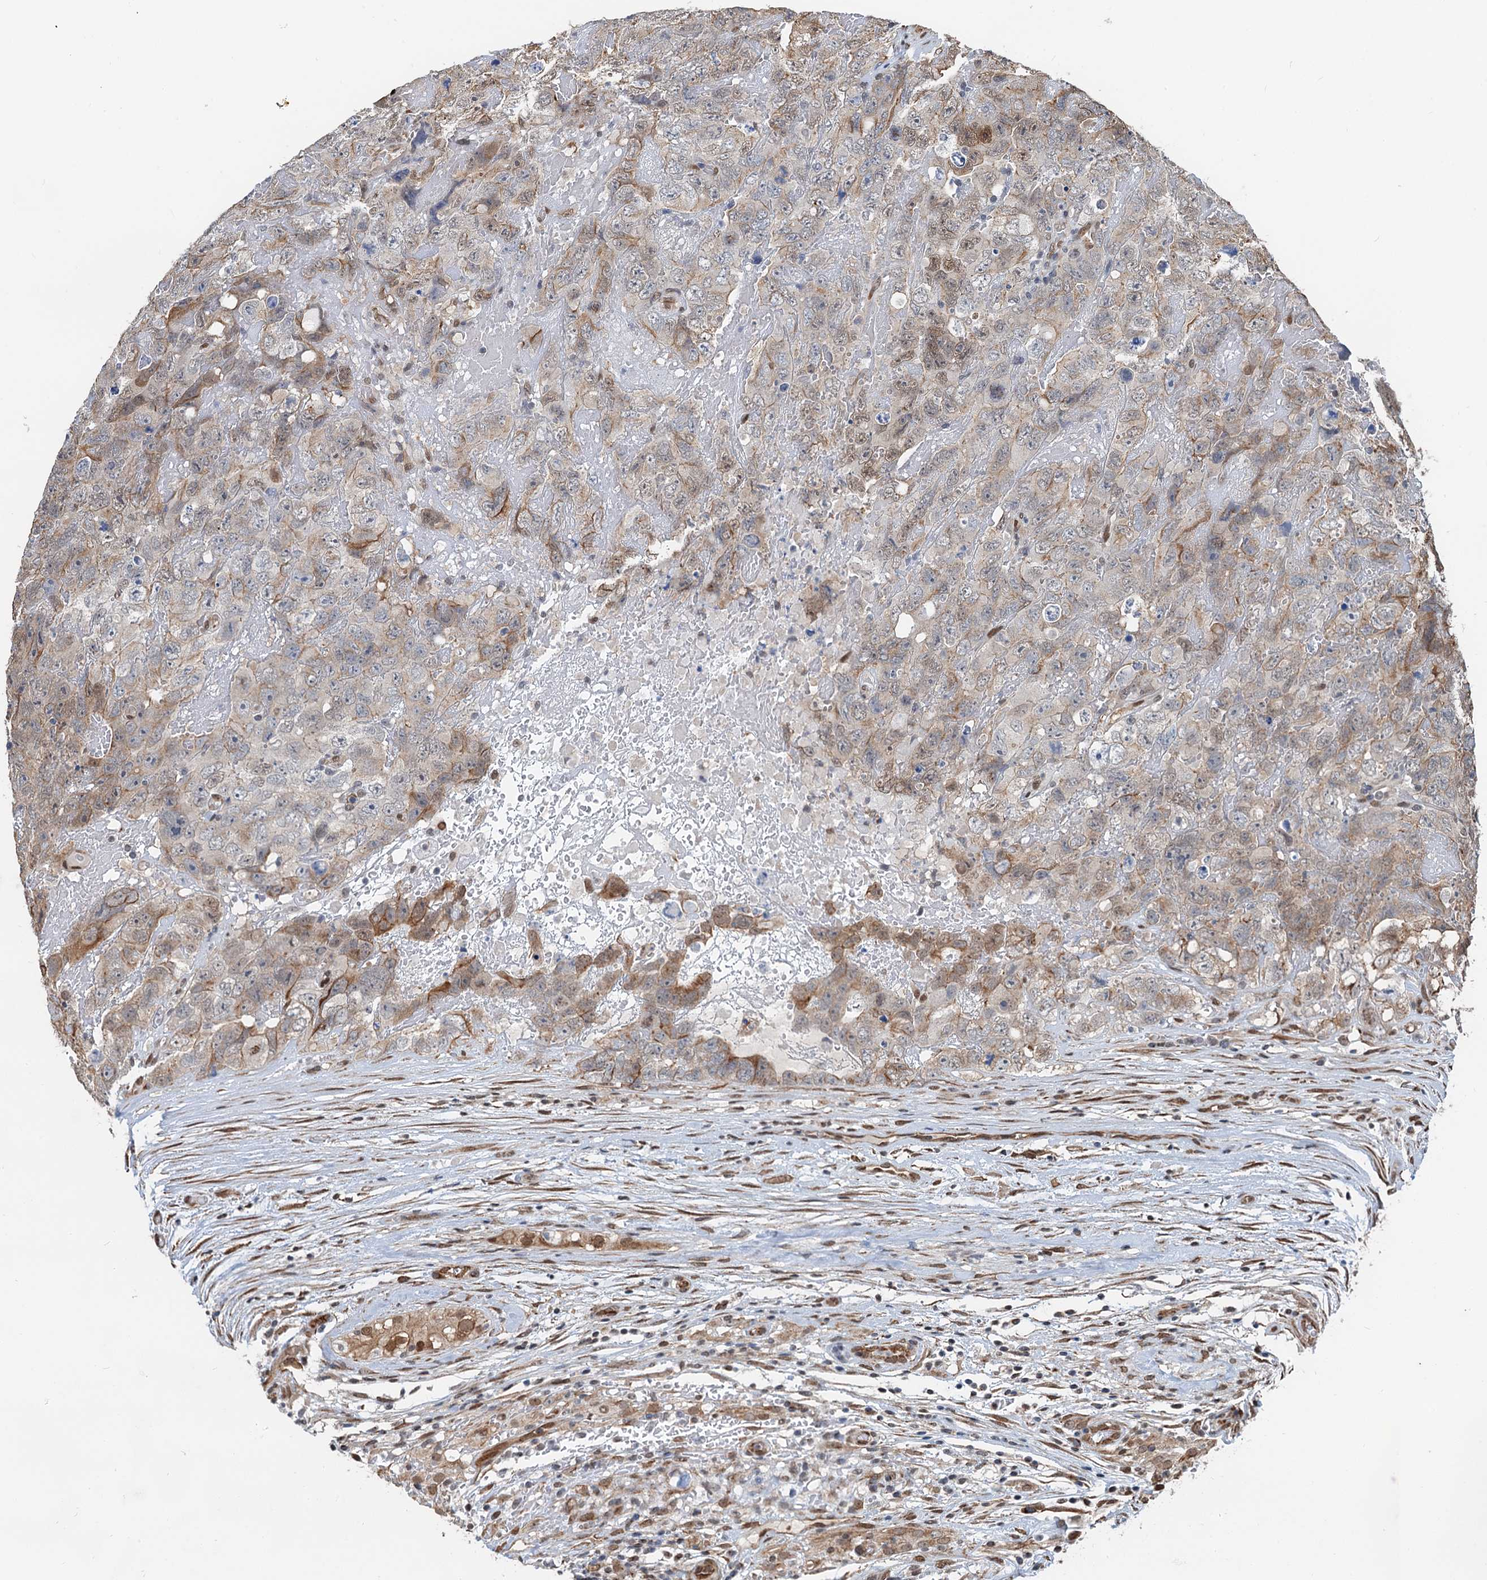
{"staining": {"intensity": "moderate", "quantity": "<25%", "location": "cytoplasmic/membranous,nuclear"}, "tissue": "testis cancer", "cell_type": "Tumor cells", "image_type": "cancer", "snomed": [{"axis": "morphology", "description": "Carcinoma, Embryonal, NOS"}, {"axis": "topography", "description": "Testis"}], "caption": "Immunohistochemistry (IHC) of human testis embryonal carcinoma shows low levels of moderate cytoplasmic/membranous and nuclear staining in approximately <25% of tumor cells.", "gene": "CFDP1", "patient": {"sex": "male", "age": 45}}